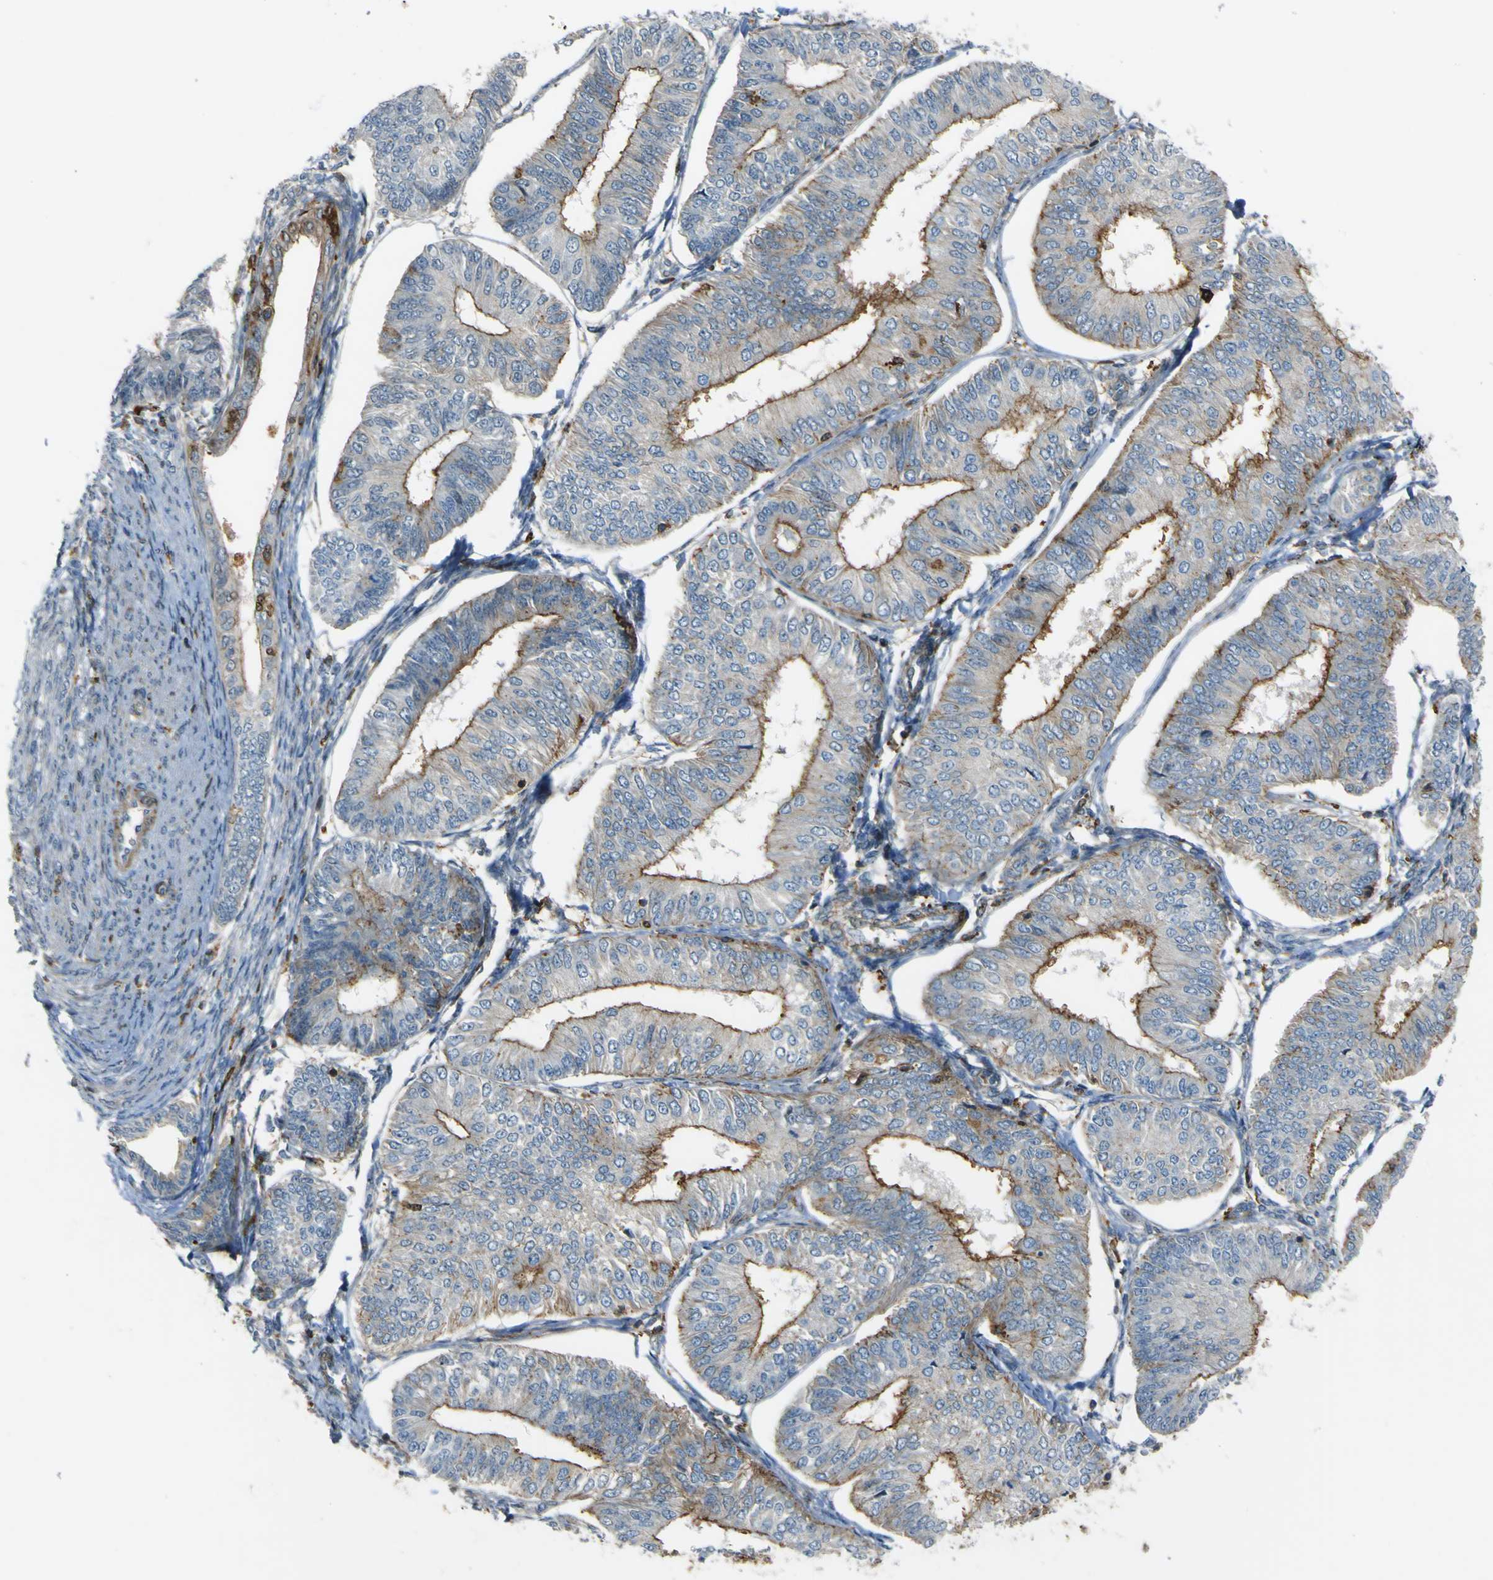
{"staining": {"intensity": "moderate", "quantity": ">75%", "location": "cytoplasmic/membranous"}, "tissue": "endometrial cancer", "cell_type": "Tumor cells", "image_type": "cancer", "snomed": [{"axis": "morphology", "description": "Adenocarcinoma, NOS"}, {"axis": "topography", "description": "Endometrium"}], "caption": "A micrograph of endometrial adenocarcinoma stained for a protein displays moderate cytoplasmic/membranous brown staining in tumor cells. (IHC, brightfield microscopy, high magnification).", "gene": "PCDHB5", "patient": {"sex": "female", "age": 58}}